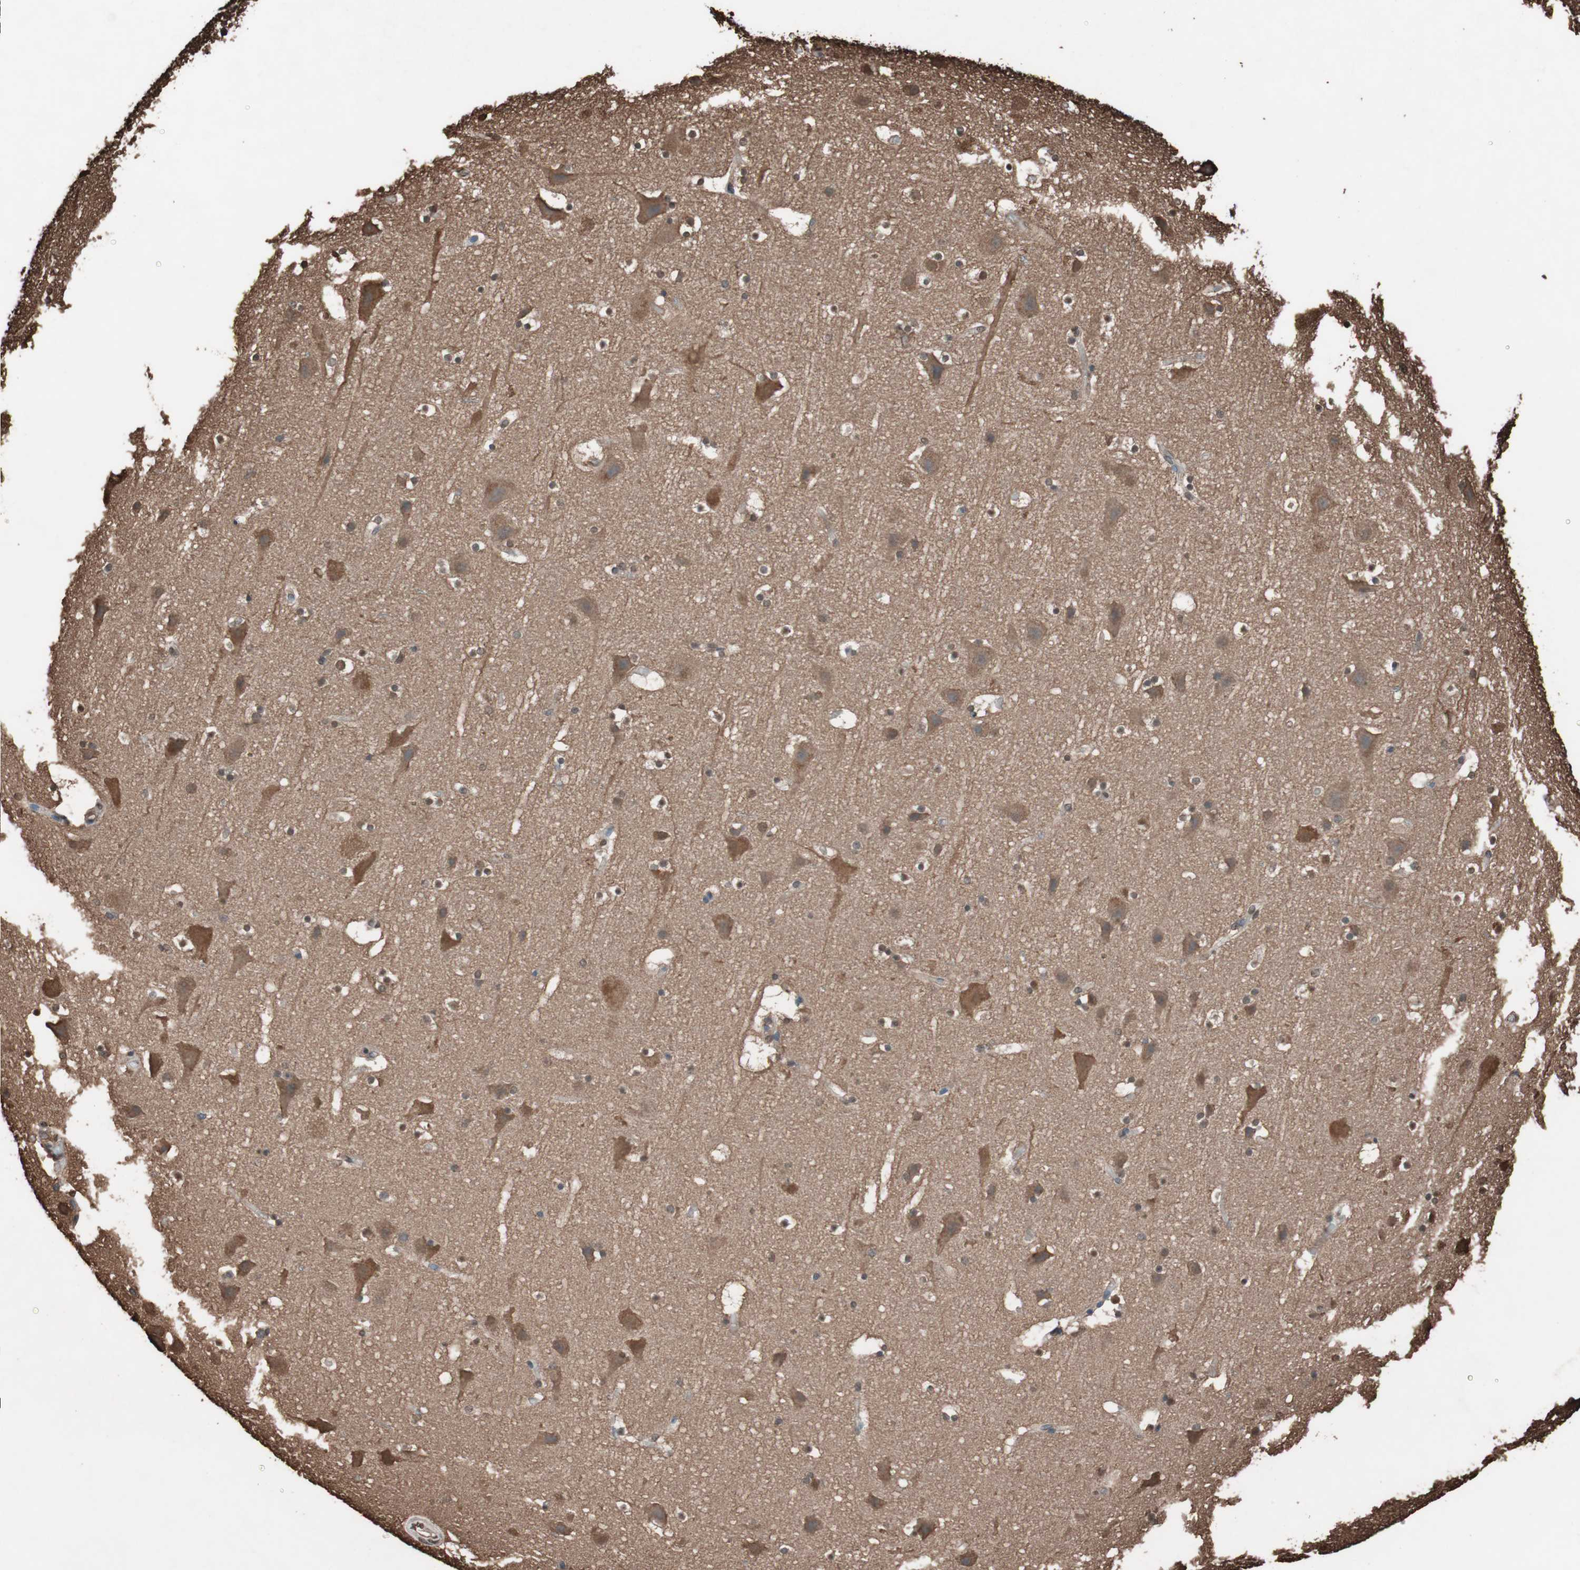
{"staining": {"intensity": "weak", "quantity": ">75%", "location": "cytoplasmic/membranous"}, "tissue": "cerebral cortex", "cell_type": "Endothelial cells", "image_type": "normal", "snomed": [{"axis": "morphology", "description": "Normal tissue, NOS"}, {"axis": "topography", "description": "Cerebral cortex"}], "caption": "A brown stain labels weak cytoplasmic/membranous expression of a protein in endothelial cells of benign human cerebral cortex.", "gene": "CALM2", "patient": {"sex": "male", "age": 45}}